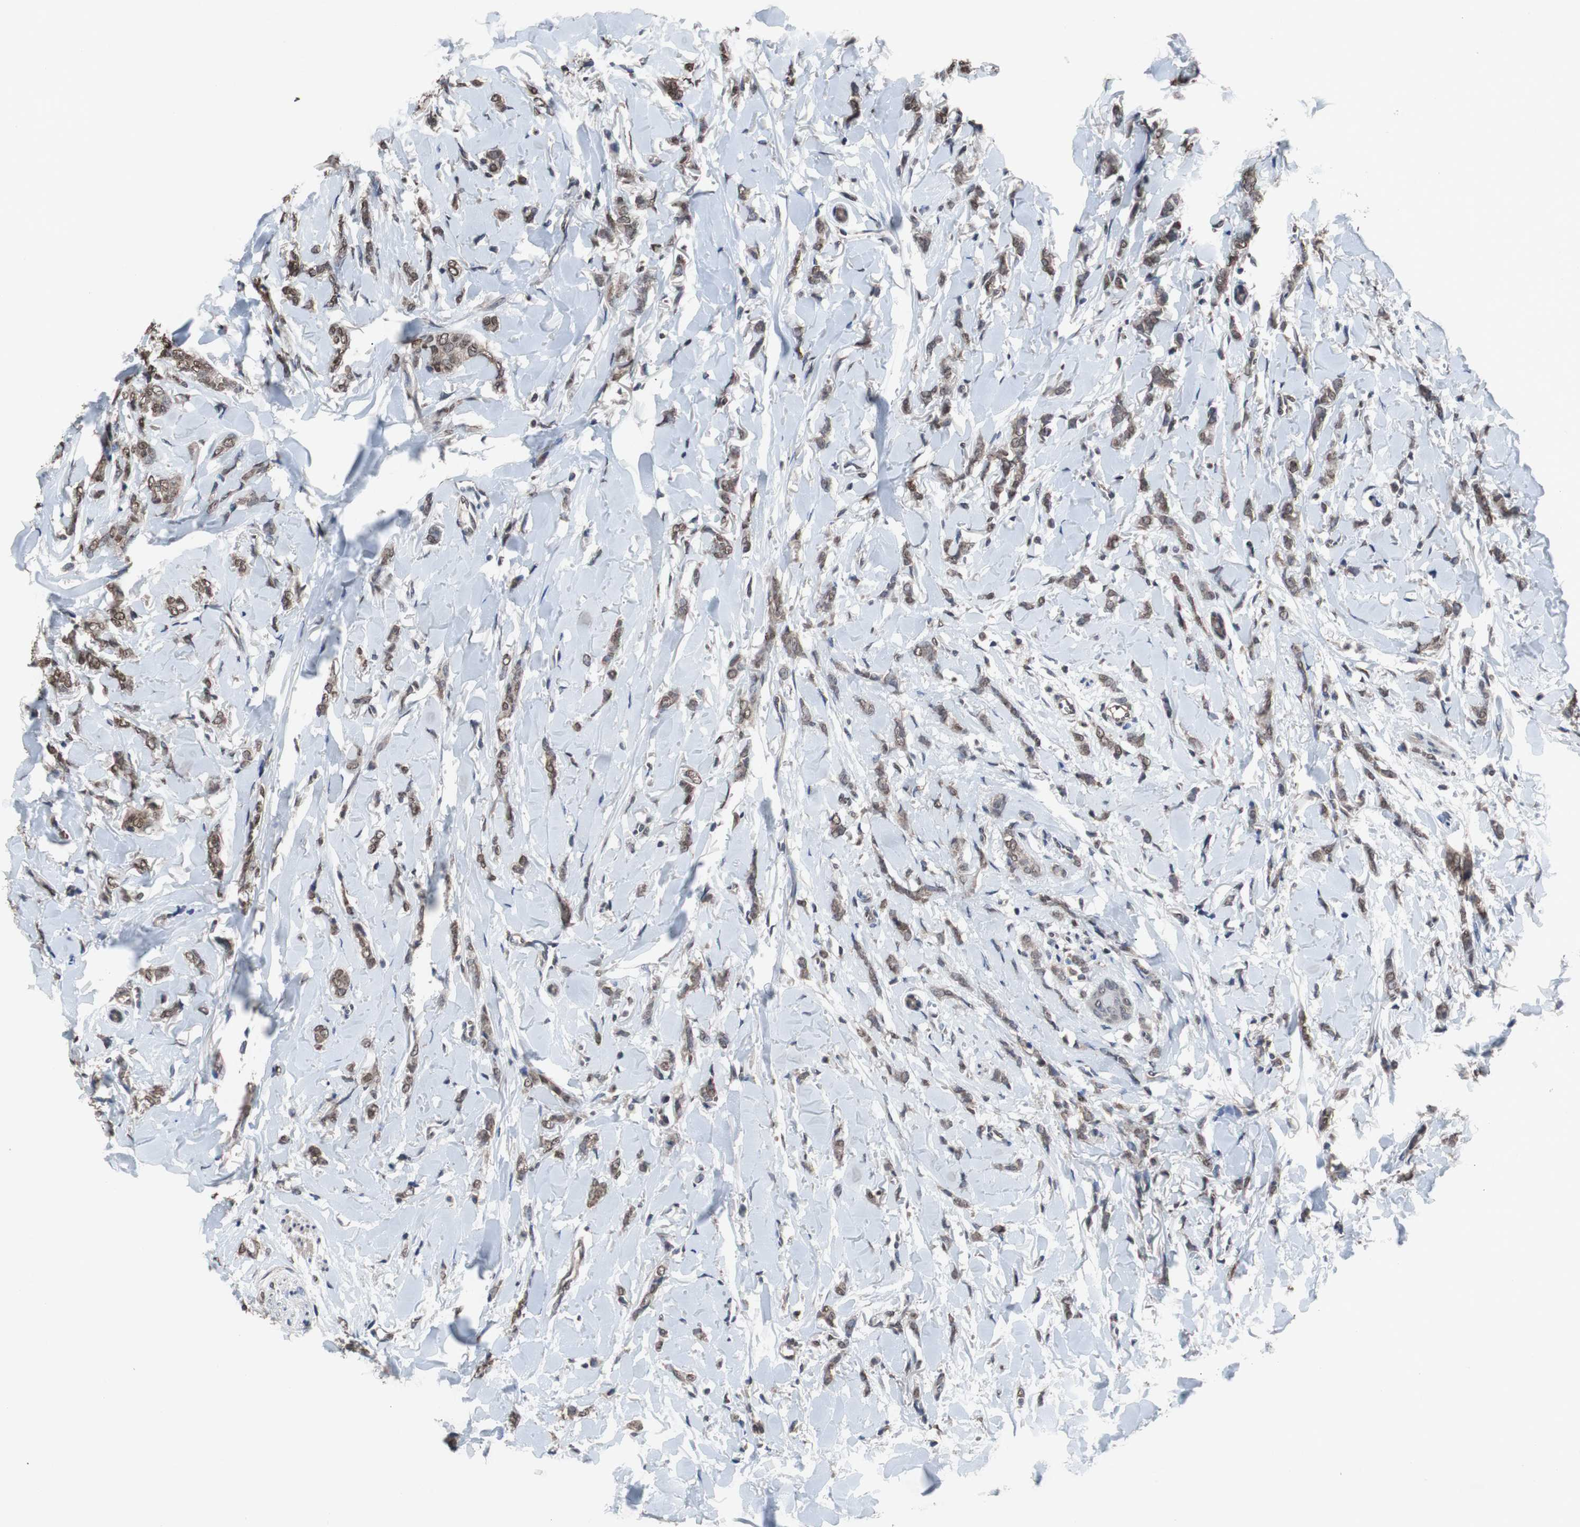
{"staining": {"intensity": "weak", "quantity": ">75%", "location": "nuclear"}, "tissue": "breast cancer", "cell_type": "Tumor cells", "image_type": "cancer", "snomed": [{"axis": "morphology", "description": "Lobular carcinoma"}, {"axis": "topography", "description": "Skin"}, {"axis": "topography", "description": "Breast"}], "caption": "Weak nuclear protein positivity is seen in about >75% of tumor cells in breast cancer (lobular carcinoma). The protein is shown in brown color, while the nuclei are stained blue.", "gene": "MED27", "patient": {"sex": "female", "age": 46}}